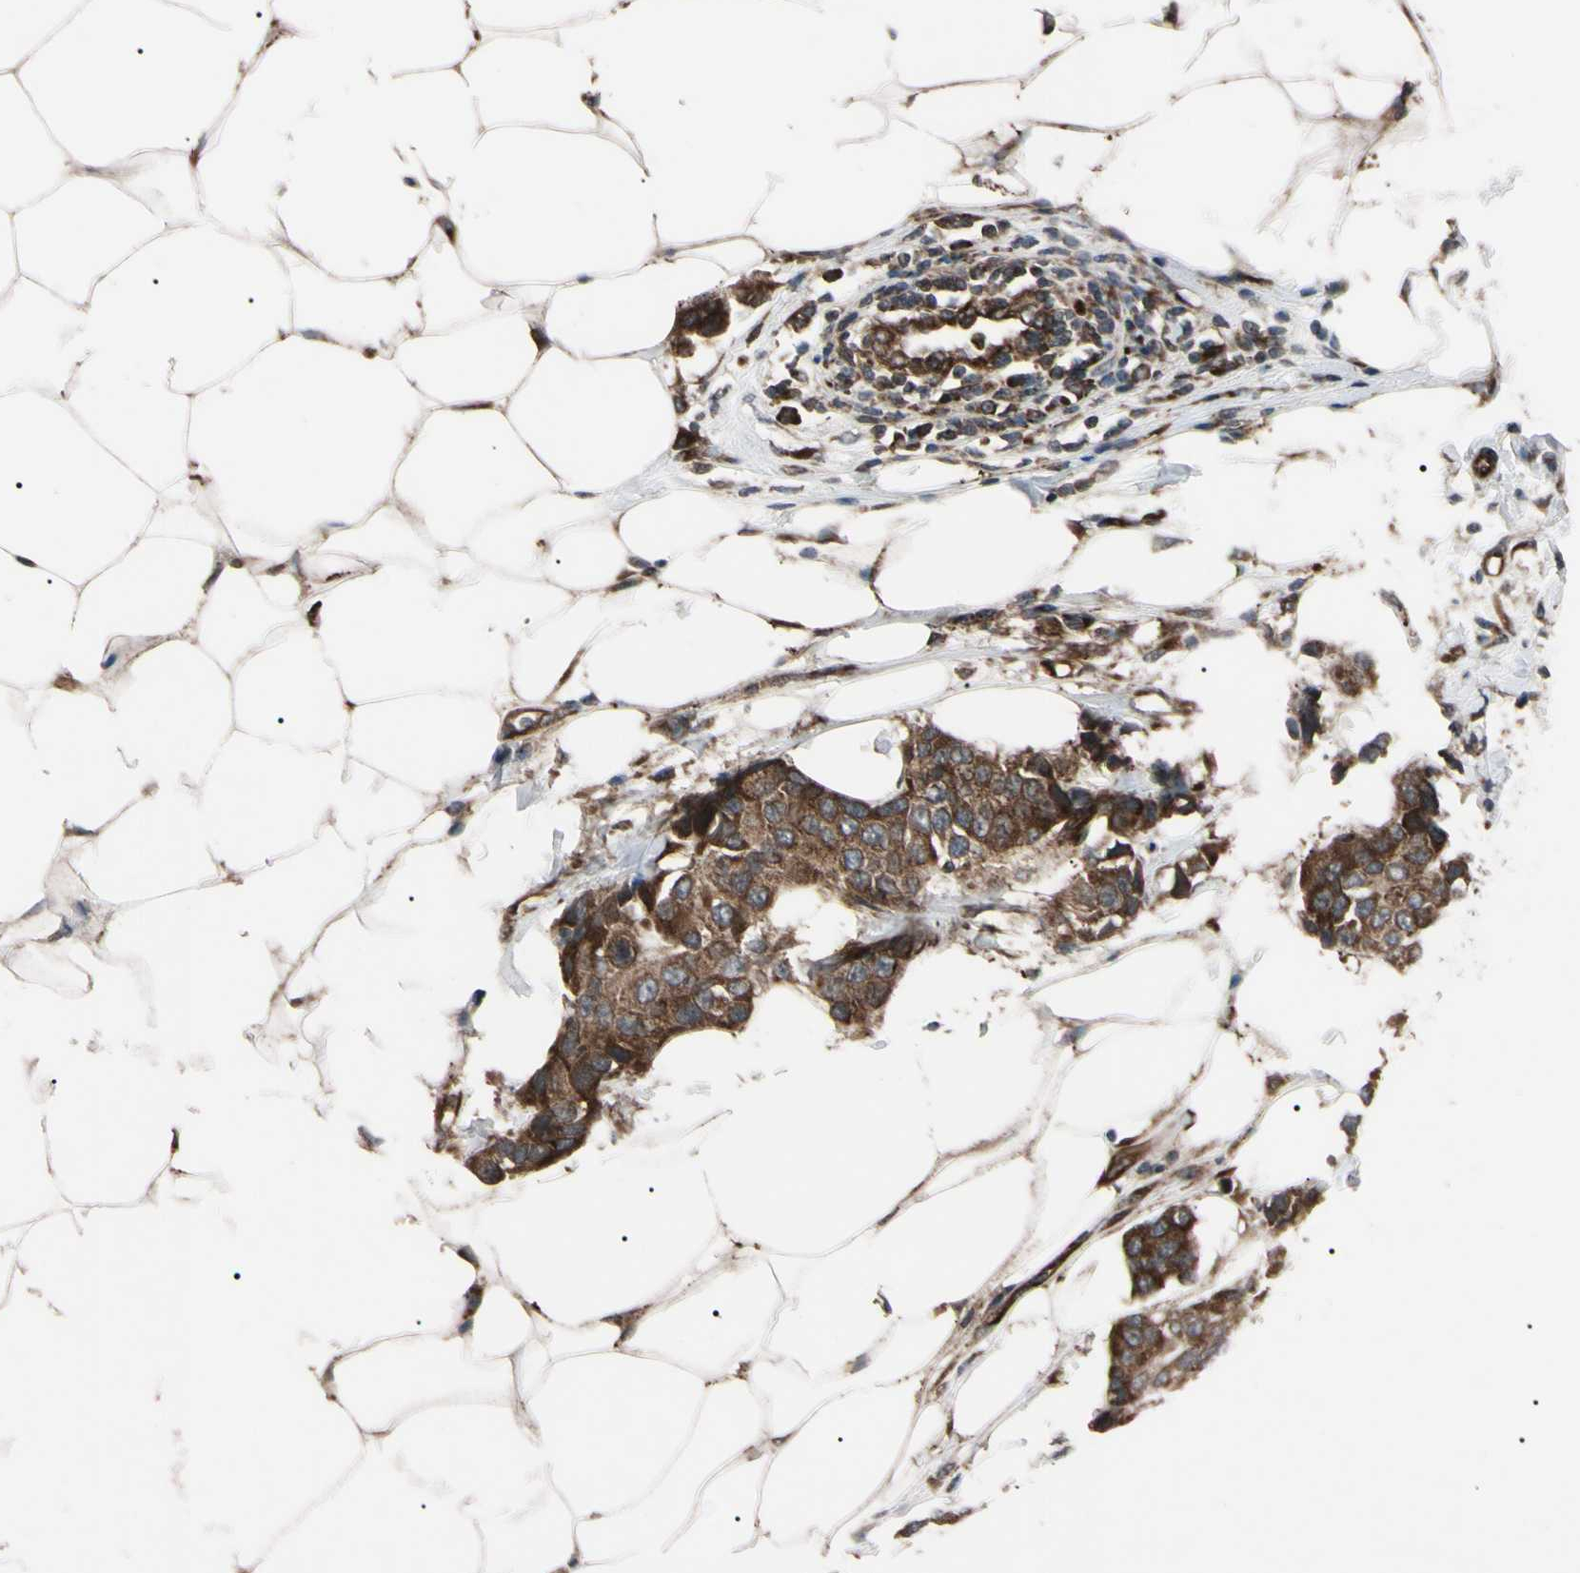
{"staining": {"intensity": "strong", "quantity": ">75%", "location": "cytoplasmic/membranous"}, "tissue": "breast cancer", "cell_type": "Tumor cells", "image_type": "cancer", "snomed": [{"axis": "morphology", "description": "Normal tissue, NOS"}, {"axis": "morphology", "description": "Duct carcinoma"}, {"axis": "topography", "description": "Breast"}], "caption": "A high amount of strong cytoplasmic/membranous expression is appreciated in approximately >75% of tumor cells in breast cancer tissue.", "gene": "GUCY1B1", "patient": {"sex": "female", "age": 39}}